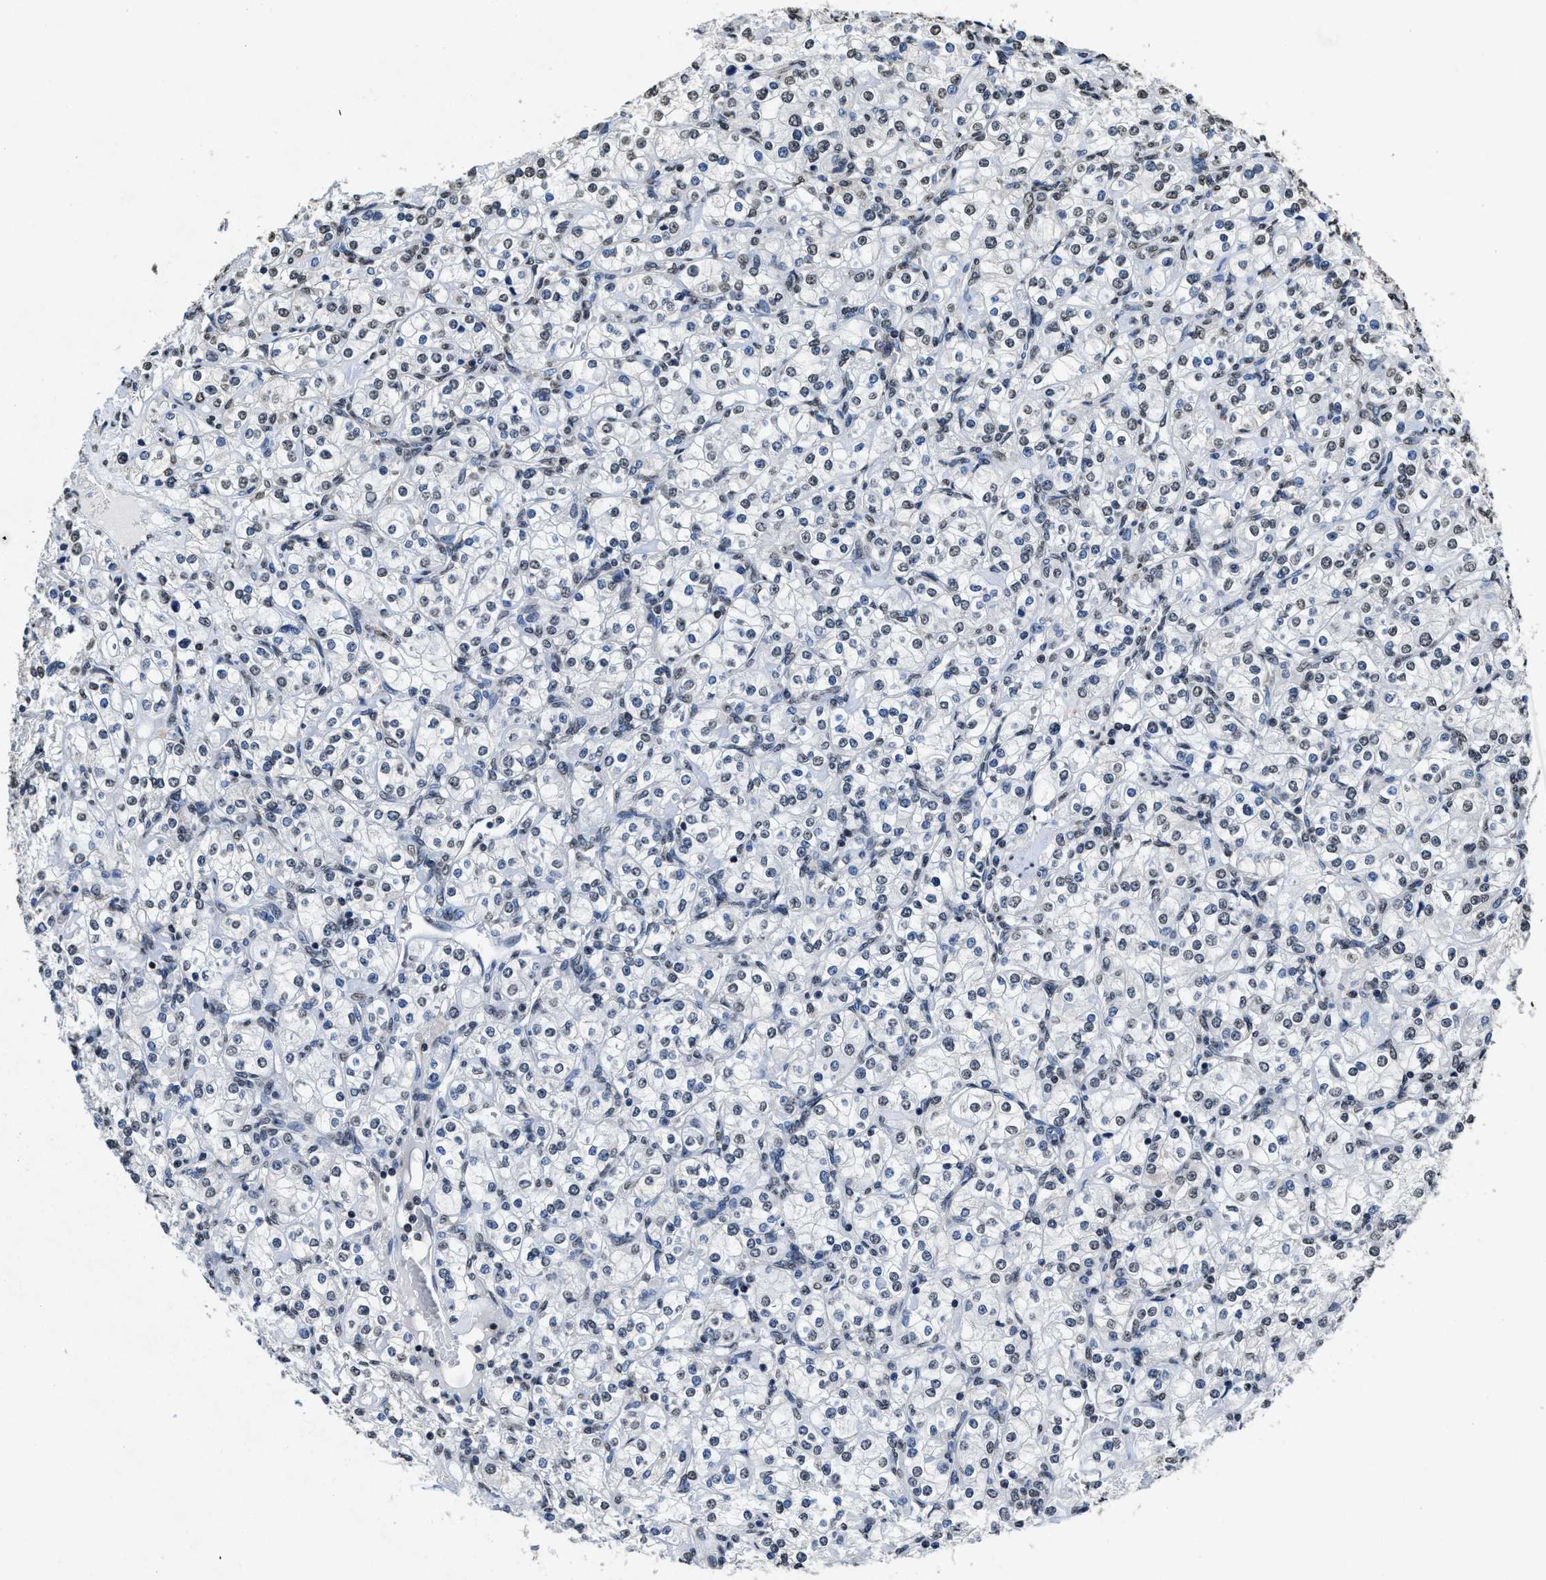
{"staining": {"intensity": "weak", "quantity": "25%-75%", "location": "nuclear"}, "tissue": "renal cancer", "cell_type": "Tumor cells", "image_type": "cancer", "snomed": [{"axis": "morphology", "description": "Adenocarcinoma, NOS"}, {"axis": "topography", "description": "Kidney"}], "caption": "DAB (3,3'-diaminobenzidine) immunohistochemical staining of human adenocarcinoma (renal) demonstrates weak nuclear protein staining in approximately 25%-75% of tumor cells.", "gene": "SUPT16H", "patient": {"sex": "male", "age": 77}}